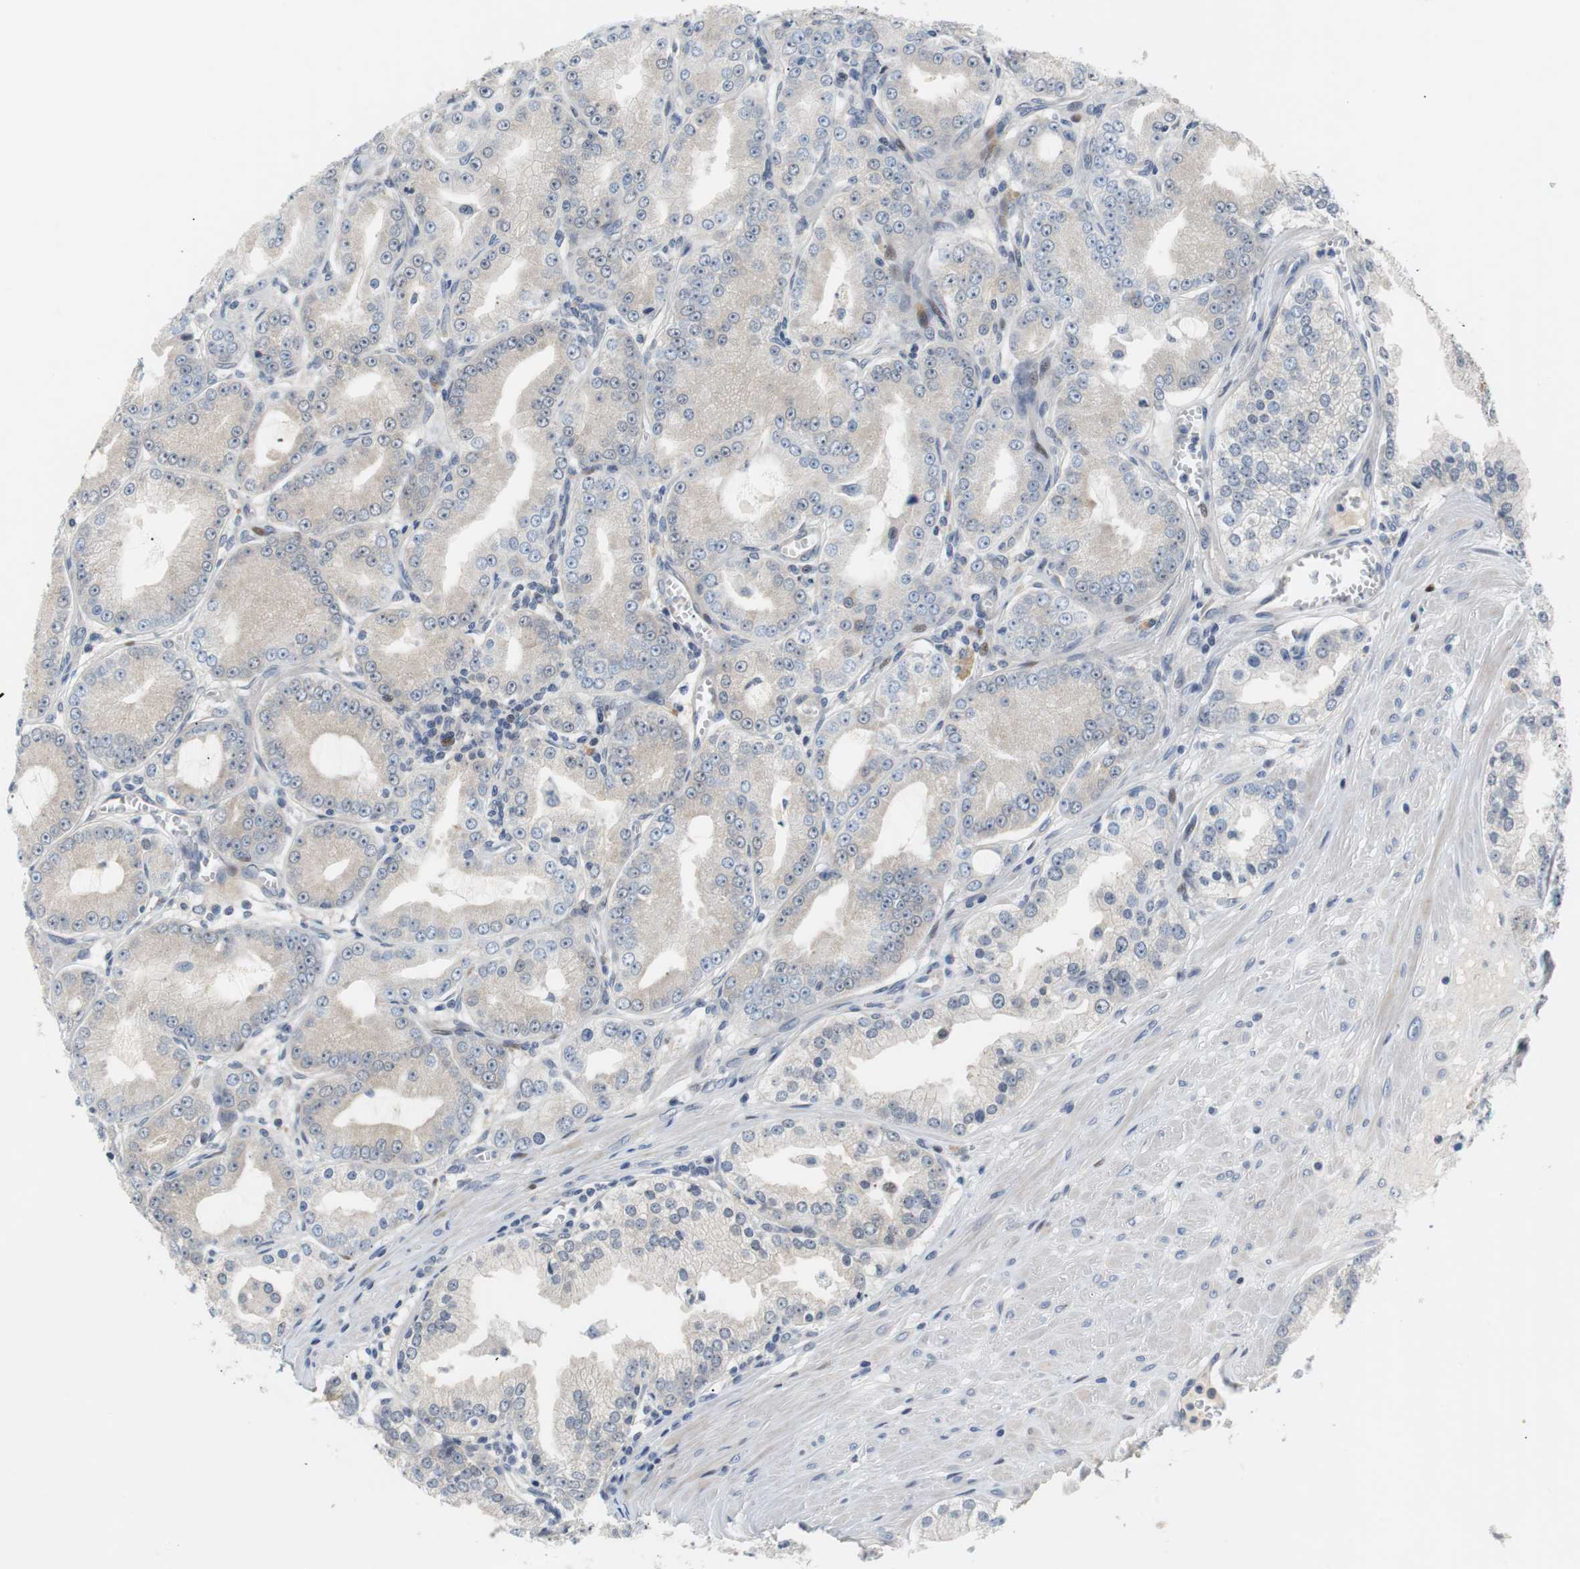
{"staining": {"intensity": "negative", "quantity": "none", "location": "none"}, "tissue": "prostate cancer", "cell_type": "Tumor cells", "image_type": "cancer", "snomed": [{"axis": "morphology", "description": "Adenocarcinoma, High grade"}, {"axis": "topography", "description": "Prostate"}], "caption": "Immunohistochemical staining of human prostate cancer (high-grade adenocarcinoma) exhibits no significant expression in tumor cells. (Stains: DAB immunohistochemistry (IHC) with hematoxylin counter stain, Microscopy: brightfield microscopy at high magnification).", "gene": "MAP2K4", "patient": {"sex": "male", "age": 61}}